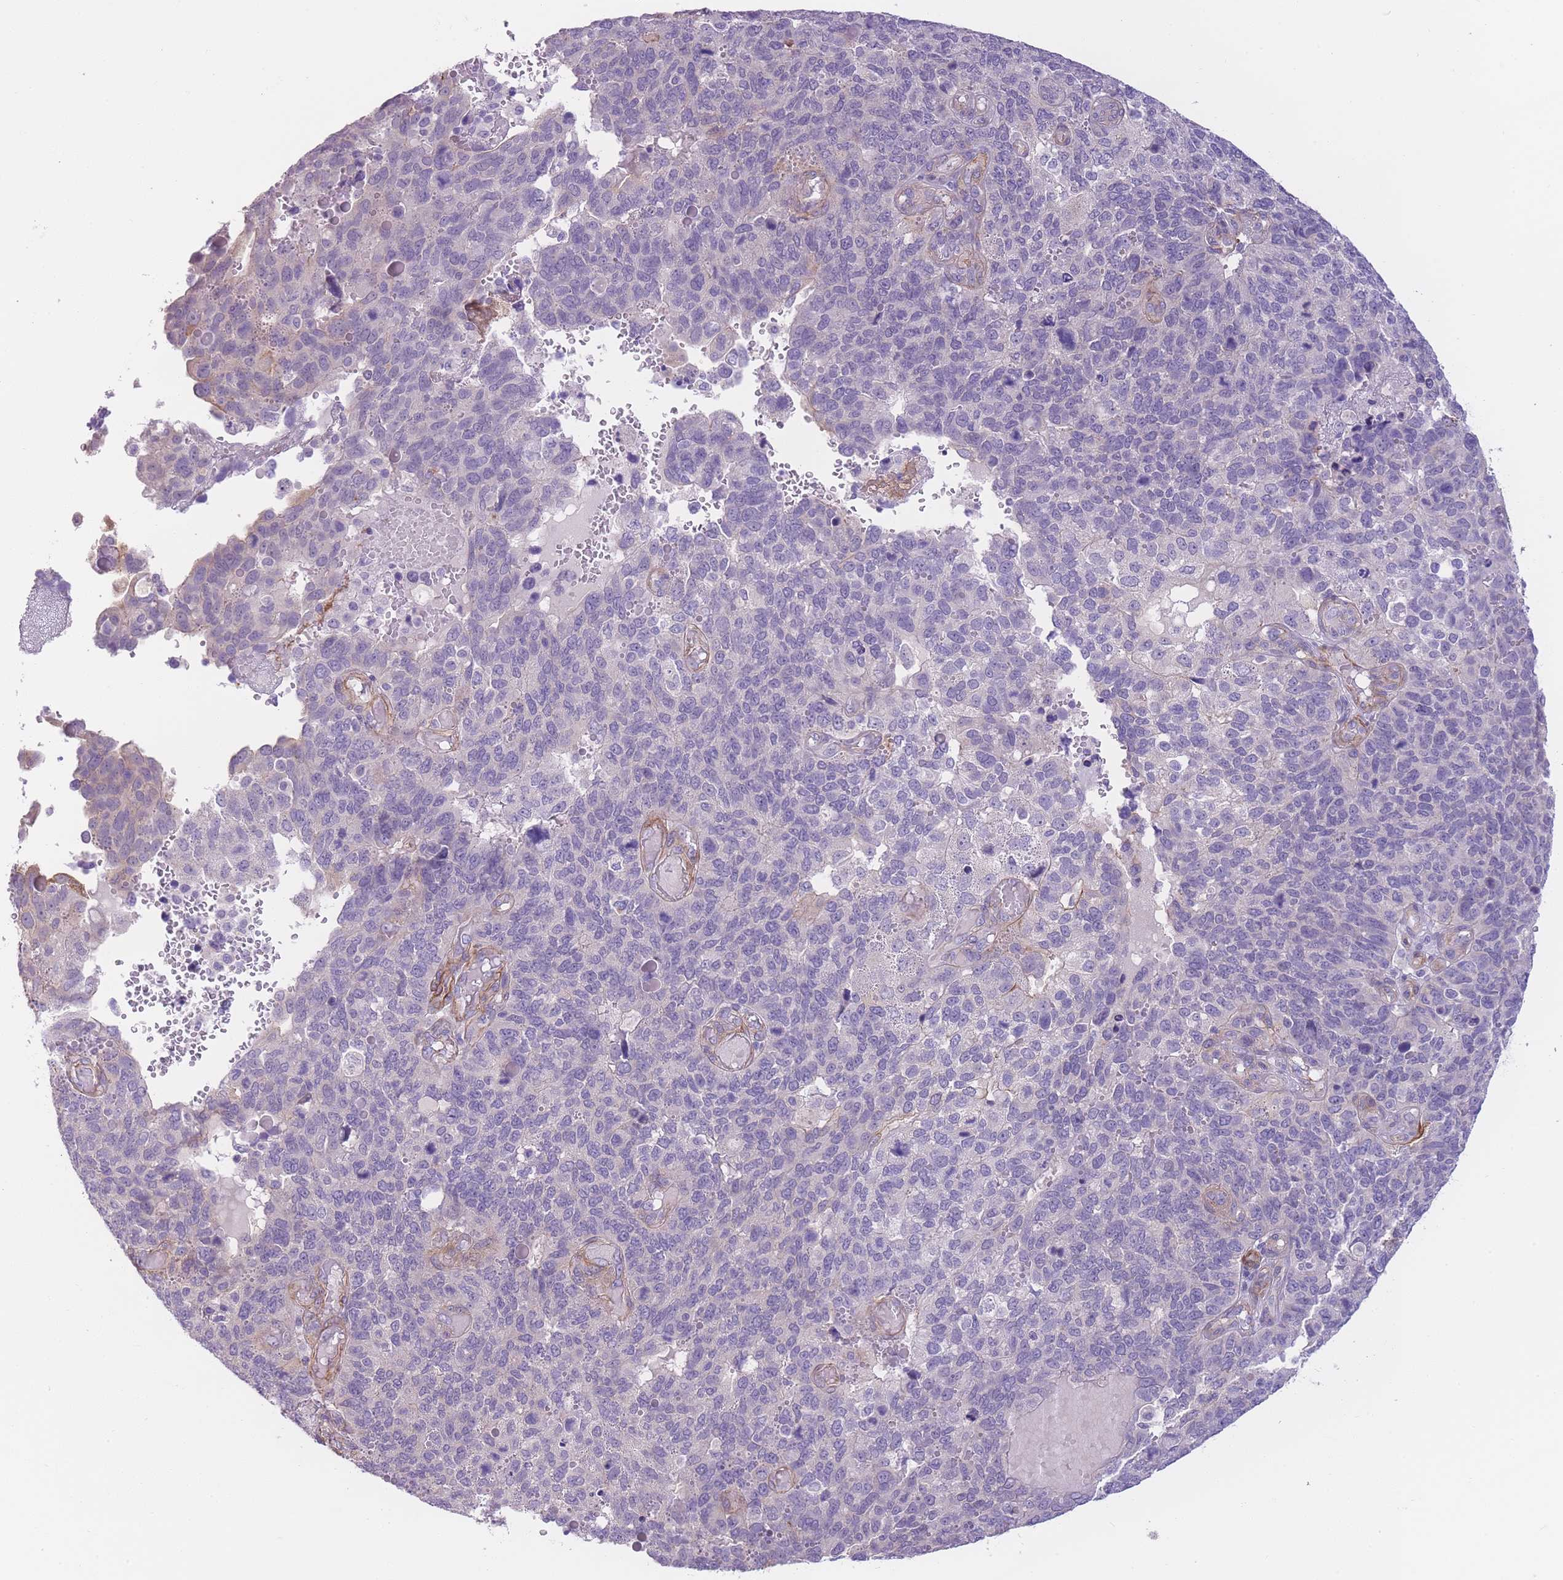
{"staining": {"intensity": "negative", "quantity": "none", "location": "none"}, "tissue": "endometrial cancer", "cell_type": "Tumor cells", "image_type": "cancer", "snomed": [{"axis": "morphology", "description": "Adenocarcinoma, NOS"}, {"axis": "topography", "description": "Endometrium"}], "caption": "Histopathology image shows no protein positivity in tumor cells of endometrial adenocarcinoma tissue.", "gene": "FAM124A", "patient": {"sex": "female", "age": 66}}